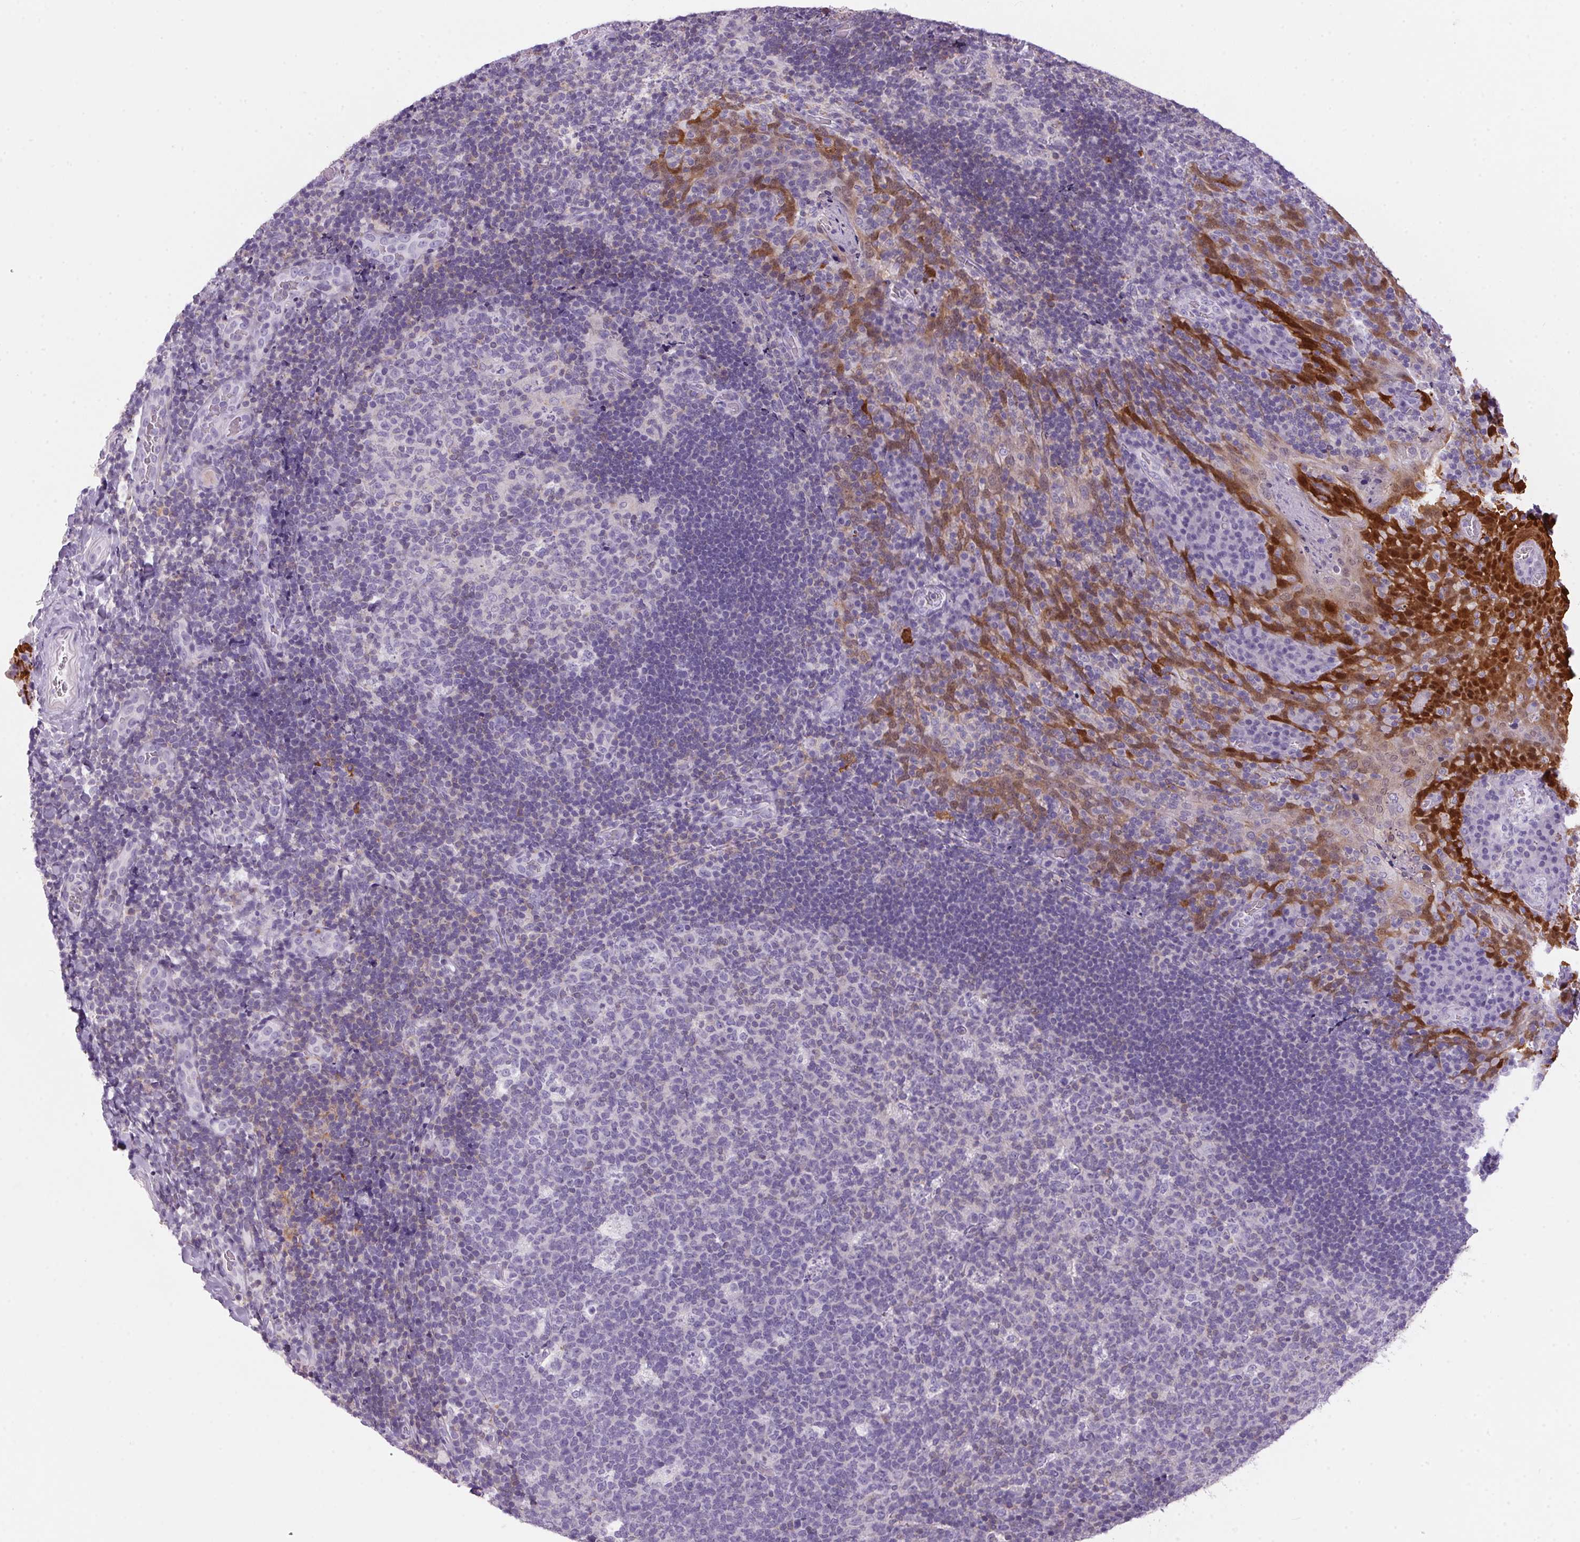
{"staining": {"intensity": "negative", "quantity": "none", "location": "none"}, "tissue": "tonsil", "cell_type": "Germinal center cells", "image_type": "normal", "snomed": [{"axis": "morphology", "description": "Normal tissue, NOS"}, {"axis": "topography", "description": "Tonsil"}], "caption": "A high-resolution photomicrograph shows immunohistochemistry (IHC) staining of normal tonsil, which exhibits no significant positivity in germinal center cells.", "gene": "S100A2", "patient": {"sex": "male", "age": 17}}